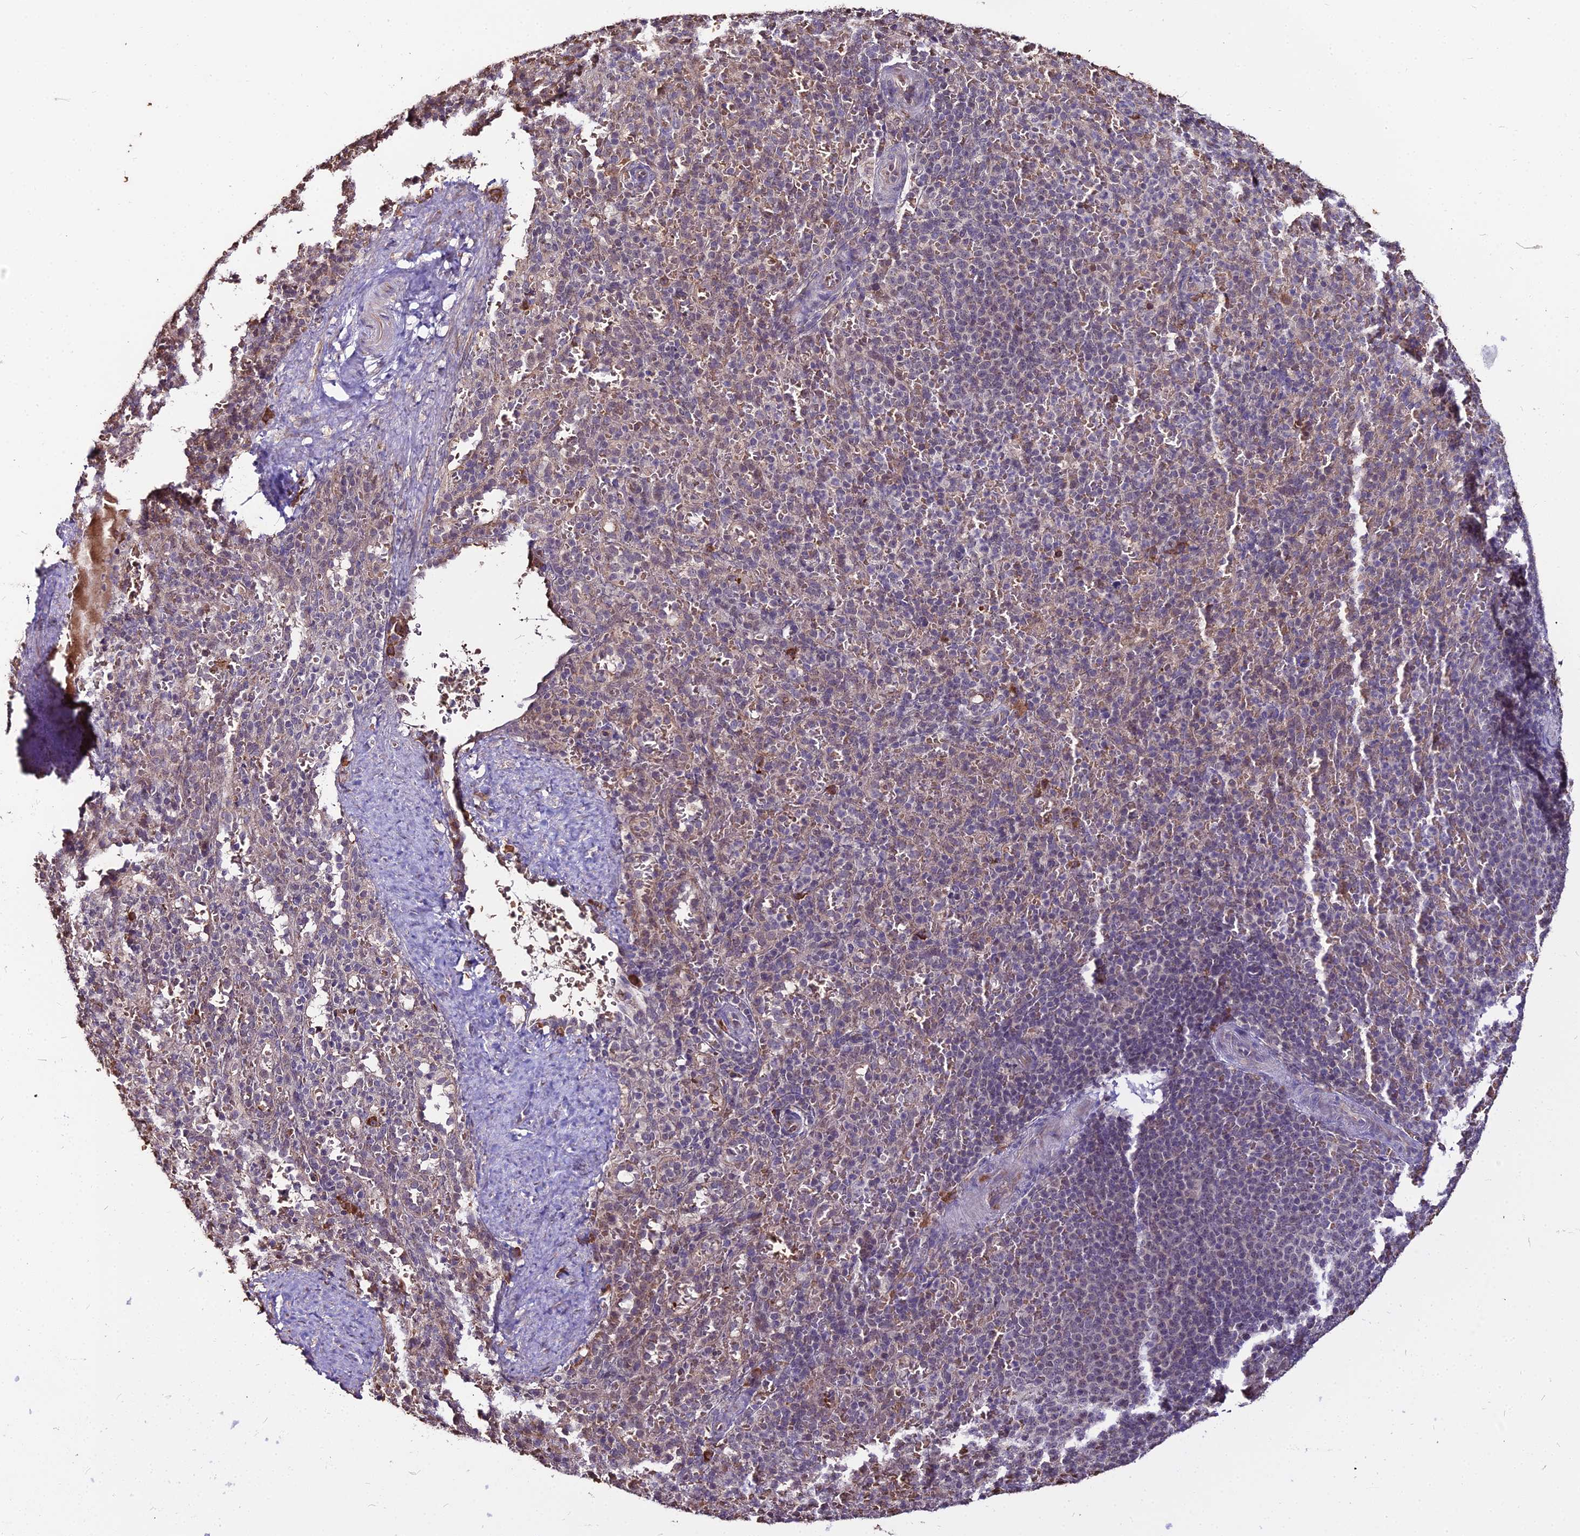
{"staining": {"intensity": "moderate", "quantity": "<25%", "location": "cytoplasmic/membranous"}, "tissue": "spleen", "cell_type": "Cells in red pulp", "image_type": "normal", "snomed": [{"axis": "morphology", "description": "Normal tissue, NOS"}, {"axis": "topography", "description": "Spleen"}], "caption": "DAB immunohistochemical staining of normal spleen reveals moderate cytoplasmic/membranous protein staining in approximately <25% of cells in red pulp.", "gene": "ZDBF2", "patient": {"sex": "female", "age": 21}}